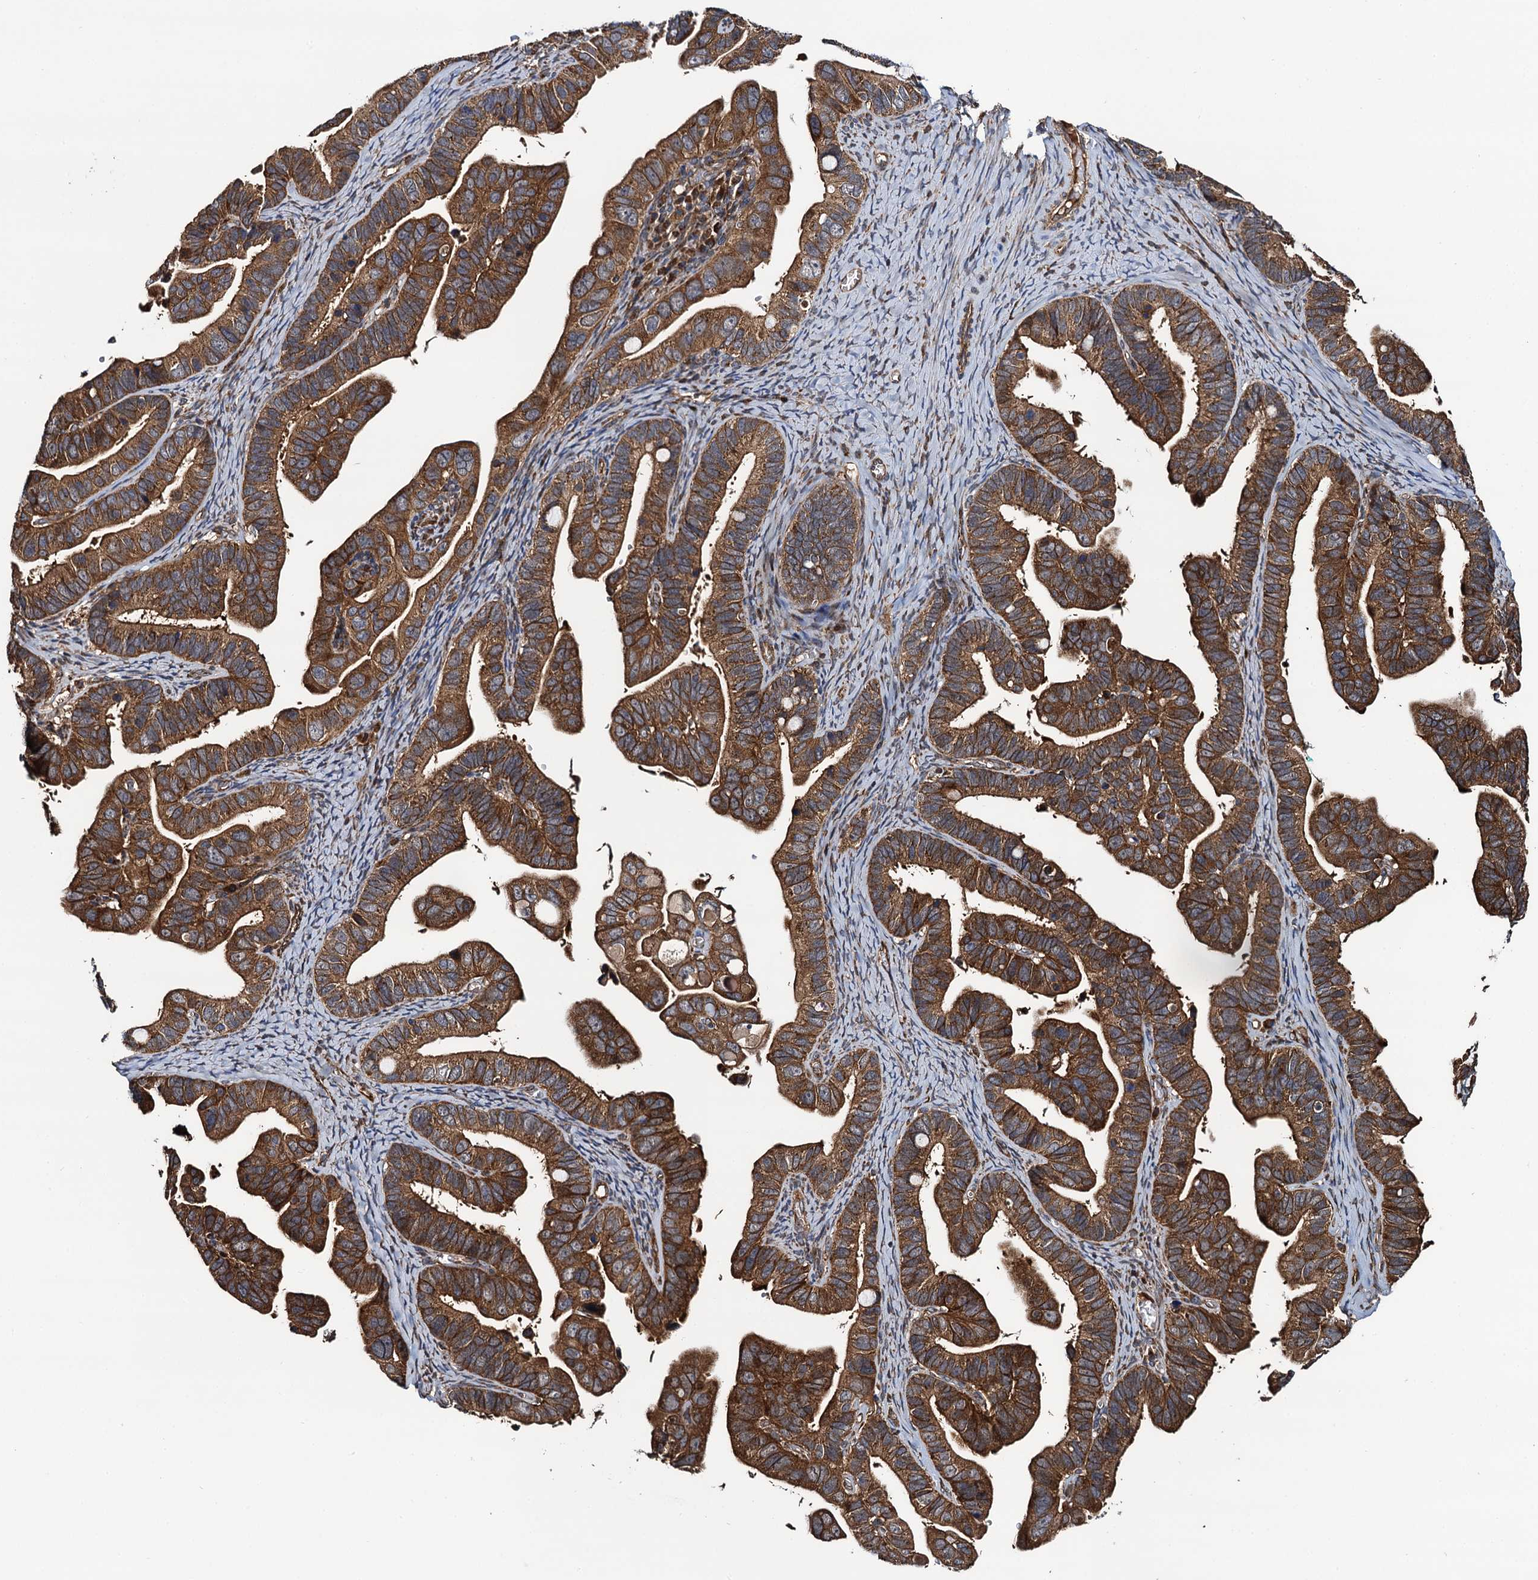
{"staining": {"intensity": "strong", "quantity": ">75%", "location": "cytoplasmic/membranous"}, "tissue": "ovarian cancer", "cell_type": "Tumor cells", "image_type": "cancer", "snomed": [{"axis": "morphology", "description": "Cystadenocarcinoma, serous, NOS"}, {"axis": "topography", "description": "Ovary"}], "caption": "A micrograph of human ovarian cancer stained for a protein exhibits strong cytoplasmic/membranous brown staining in tumor cells. Immunohistochemistry stains the protein of interest in brown and the nuclei are stained blue.", "gene": "NEK1", "patient": {"sex": "female", "age": 56}}